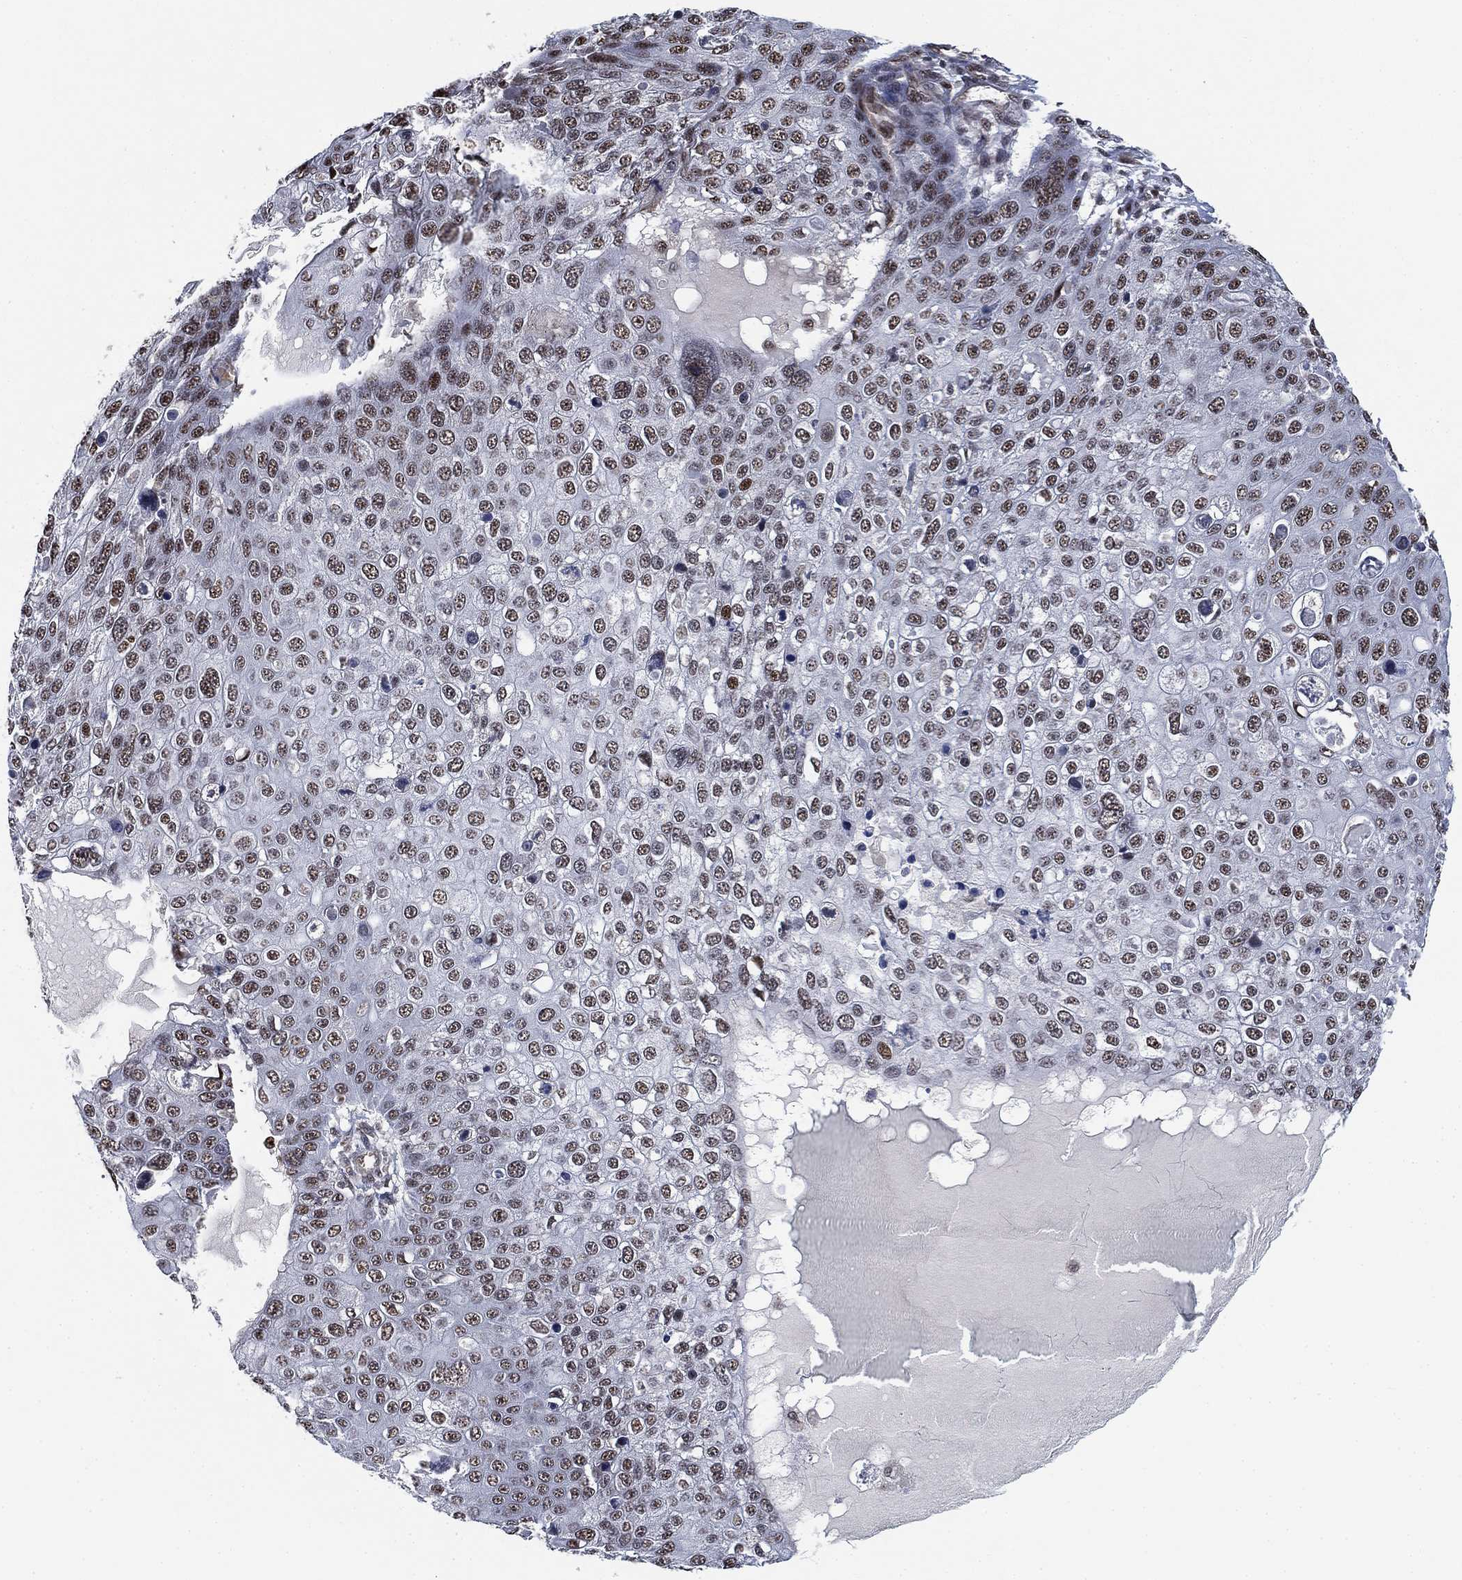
{"staining": {"intensity": "moderate", "quantity": "25%-75%", "location": "nuclear"}, "tissue": "skin cancer", "cell_type": "Tumor cells", "image_type": "cancer", "snomed": [{"axis": "morphology", "description": "Squamous cell carcinoma, NOS"}, {"axis": "topography", "description": "Skin"}], "caption": "This image shows IHC staining of human skin squamous cell carcinoma, with medium moderate nuclear expression in approximately 25%-75% of tumor cells.", "gene": "ZSCAN30", "patient": {"sex": "male", "age": 71}}